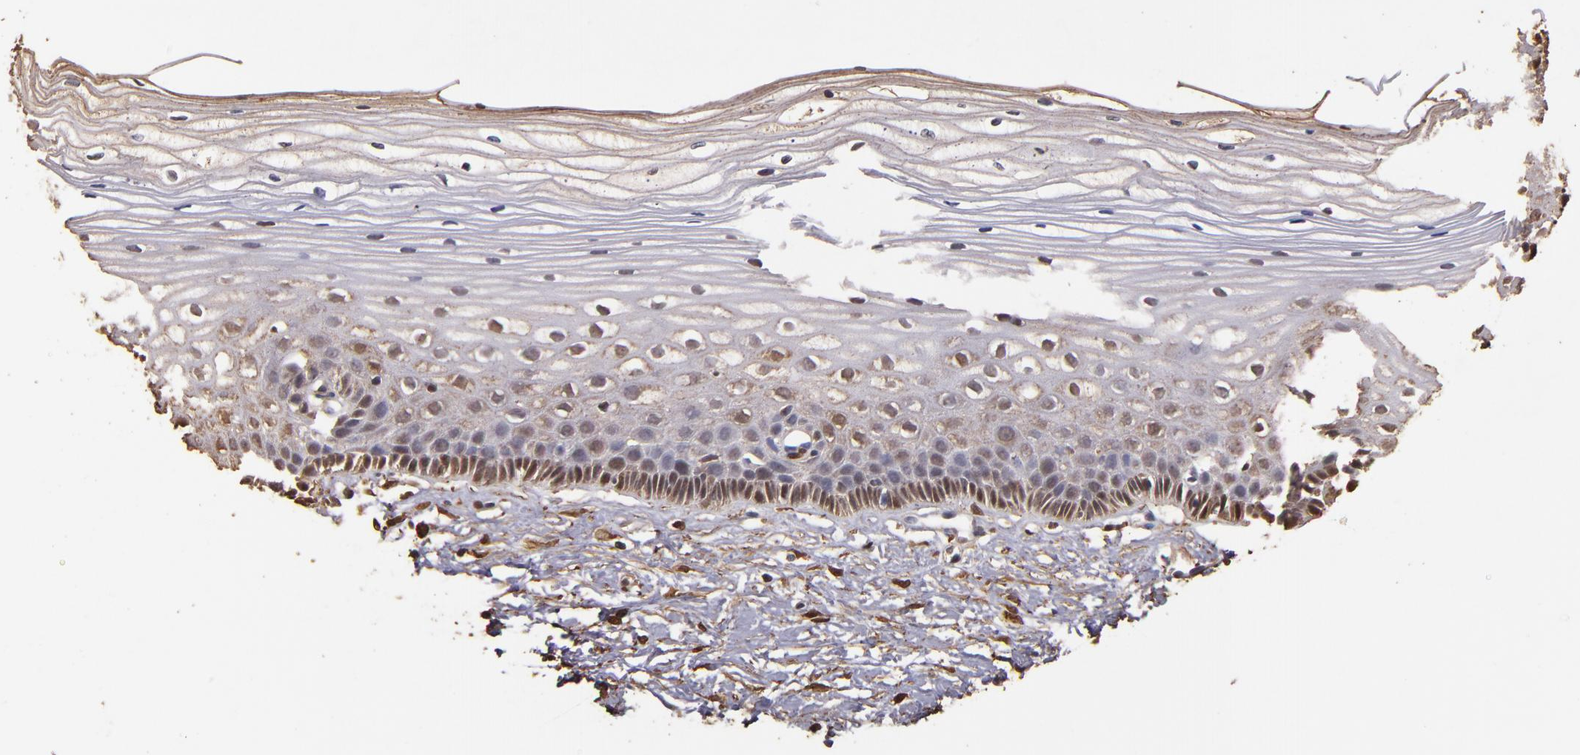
{"staining": {"intensity": "moderate", "quantity": ">75%", "location": "cytoplasmic/membranous,nuclear"}, "tissue": "cervix", "cell_type": "Glandular cells", "image_type": "normal", "snomed": [{"axis": "morphology", "description": "Normal tissue, NOS"}, {"axis": "topography", "description": "Cervix"}], "caption": "Benign cervix shows moderate cytoplasmic/membranous,nuclear positivity in about >75% of glandular cells, visualized by immunohistochemistry. The protein of interest is stained brown, and the nuclei are stained in blue (DAB (3,3'-diaminobenzidine) IHC with brightfield microscopy, high magnification).", "gene": "S100A6", "patient": {"sex": "female", "age": 40}}